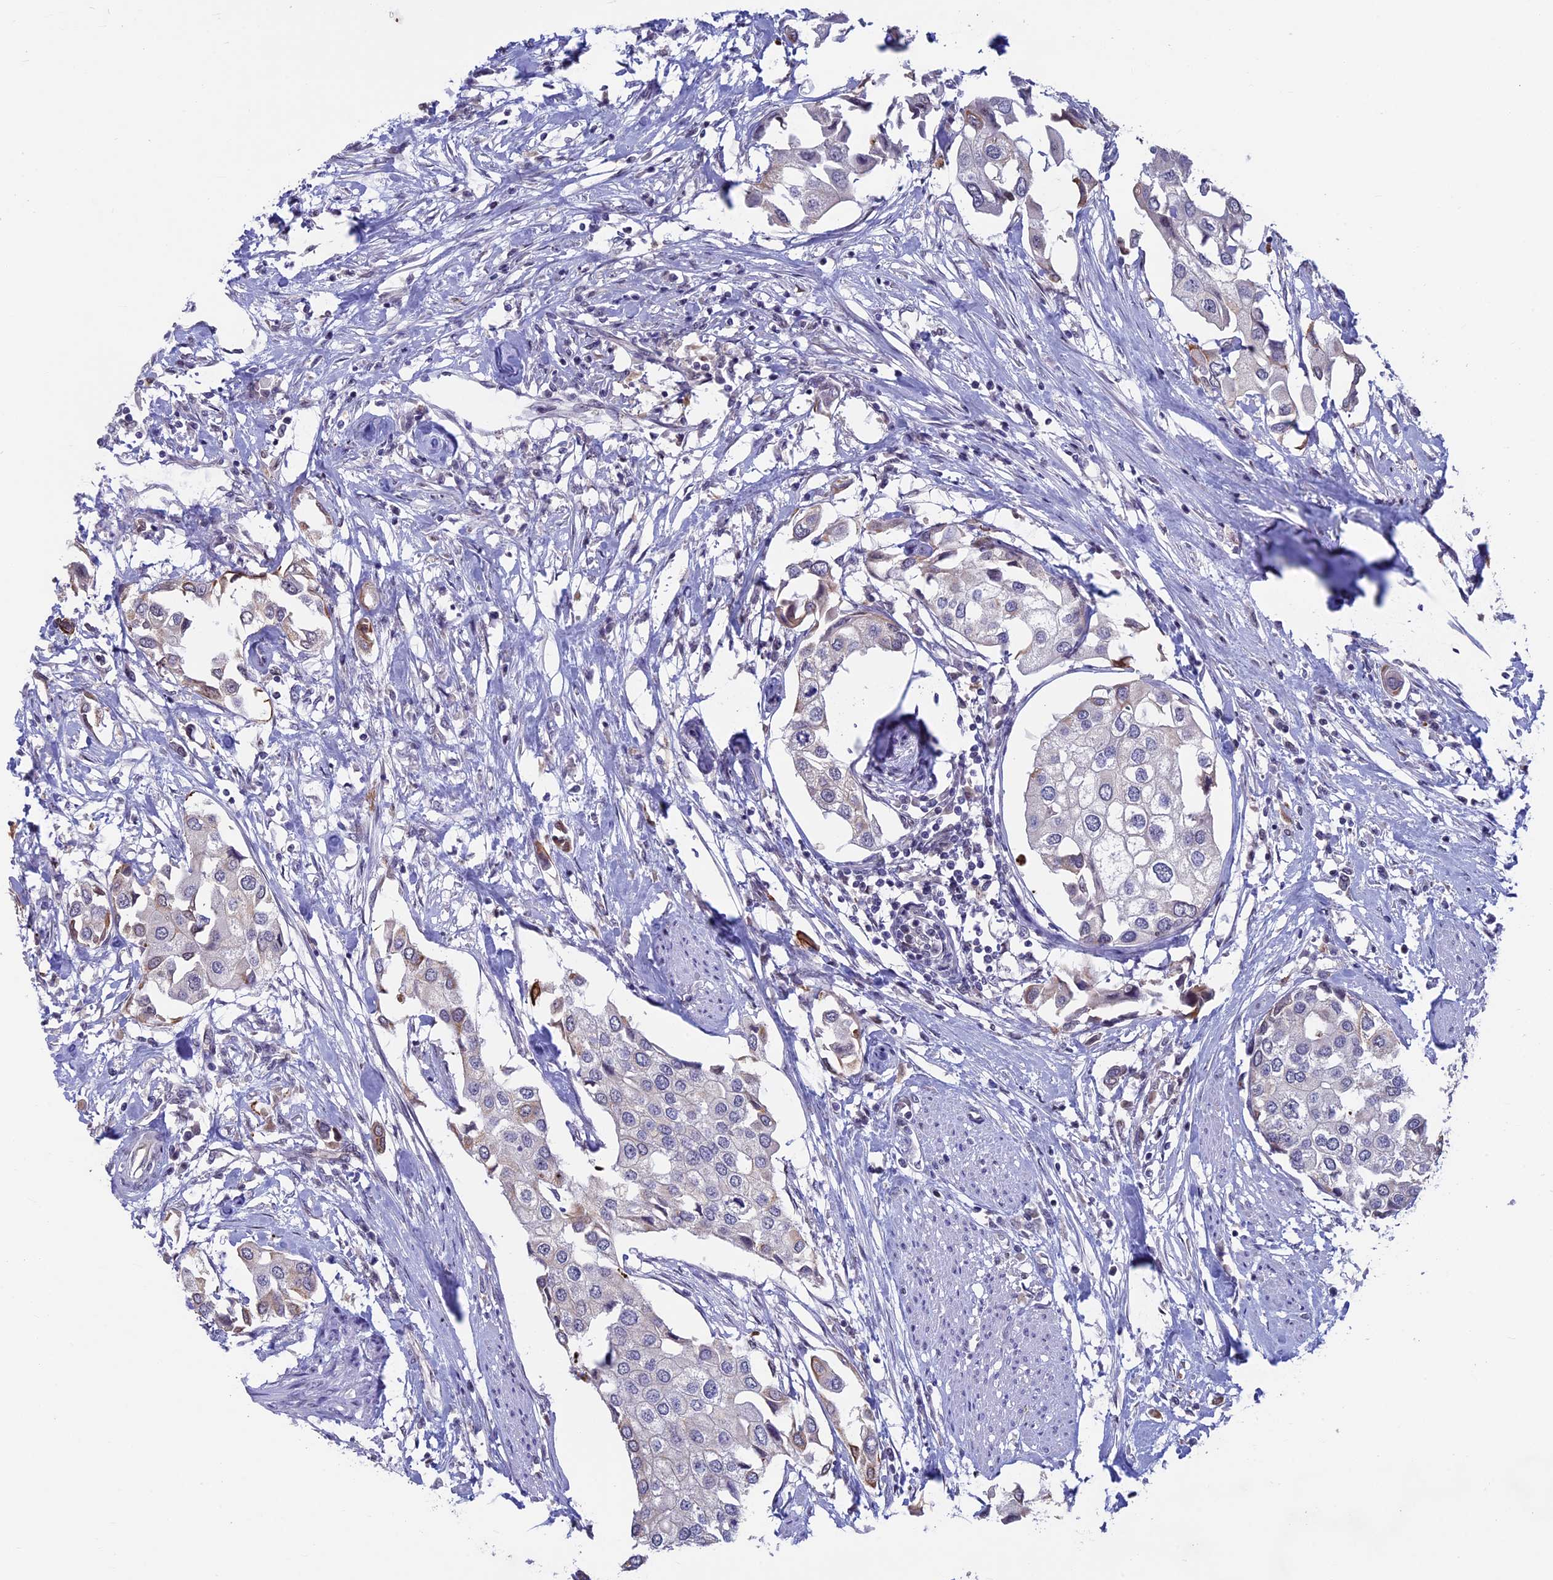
{"staining": {"intensity": "weak", "quantity": "<25%", "location": "cytoplasmic/membranous"}, "tissue": "urothelial cancer", "cell_type": "Tumor cells", "image_type": "cancer", "snomed": [{"axis": "morphology", "description": "Urothelial carcinoma, High grade"}, {"axis": "topography", "description": "Urinary bladder"}], "caption": "An IHC photomicrograph of urothelial cancer is shown. There is no staining in tumor cells of urothelial cancer. The staining is performed using DAB (3,3'-diaminobenzidine) brown chromogen with nuclei counter-stained in using hematoxylin.", "gene": "SPIRE1", "patient": {"sex": "male", "age": 64}}